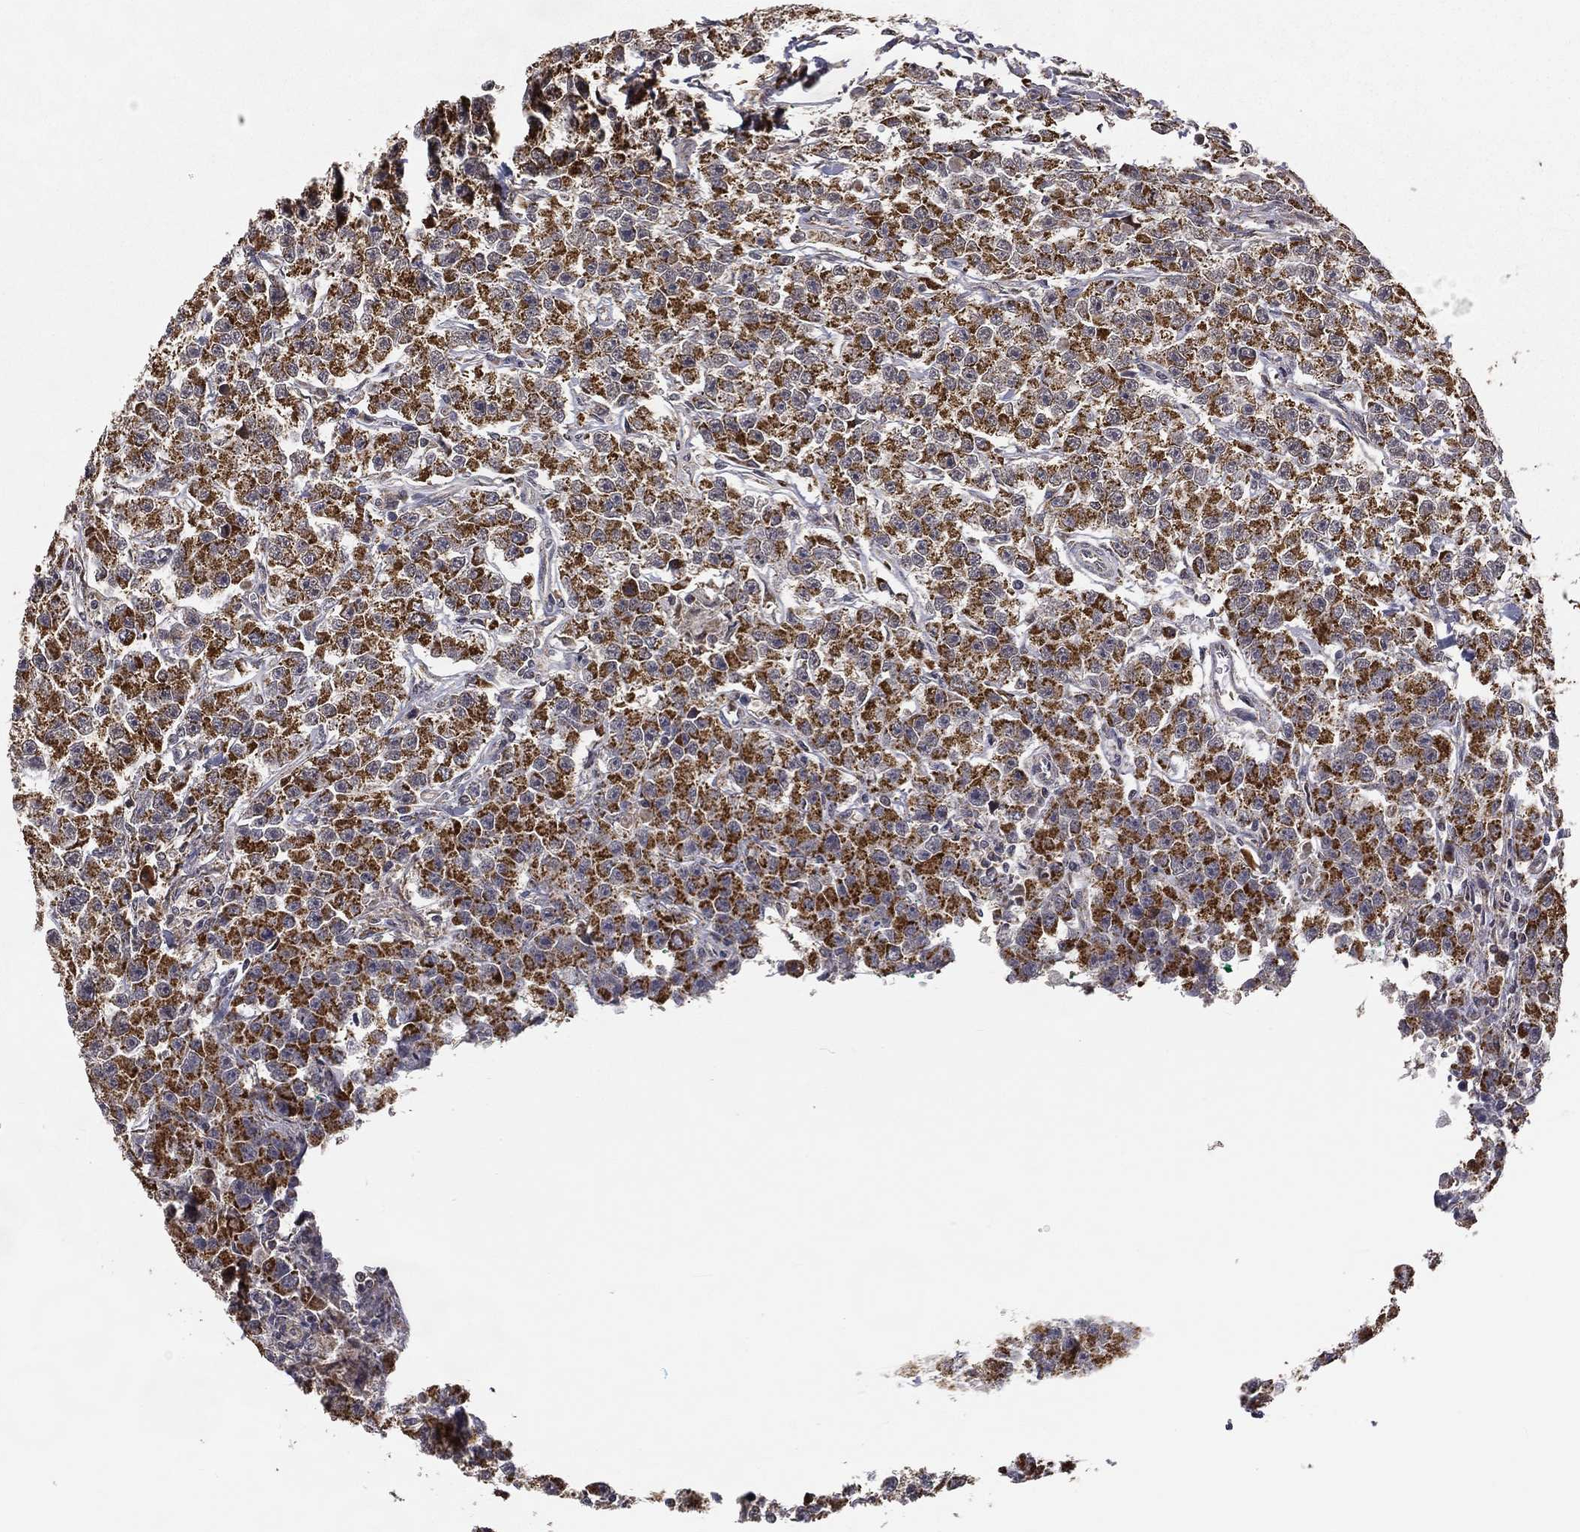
{"staining": {"intensity": "strong", "quantity": ">75%", "location": "cytoplasmic/membranous"}, "tissue": "testis cancer", "cell_type": "Tumor cells", "image_type": "cancer", "snomed": [{"axis": "morphology", "description": "Seminoma, NOS"}, {"axis": "topography", "description": "Testis"}], "caption": "Immunohistochemistry (IHC) (DAB) staining of human testis seminoma displays strong cytoplasmic/membranous protein positivity in about >75% of tumor cells. The staining is performed using DAB brown chromogen to label protein expression. The nuclei are counter-stained blue using hematoxylin.", "gene": "MRPL46", "patient": {"sex": "male", "age": 59}}